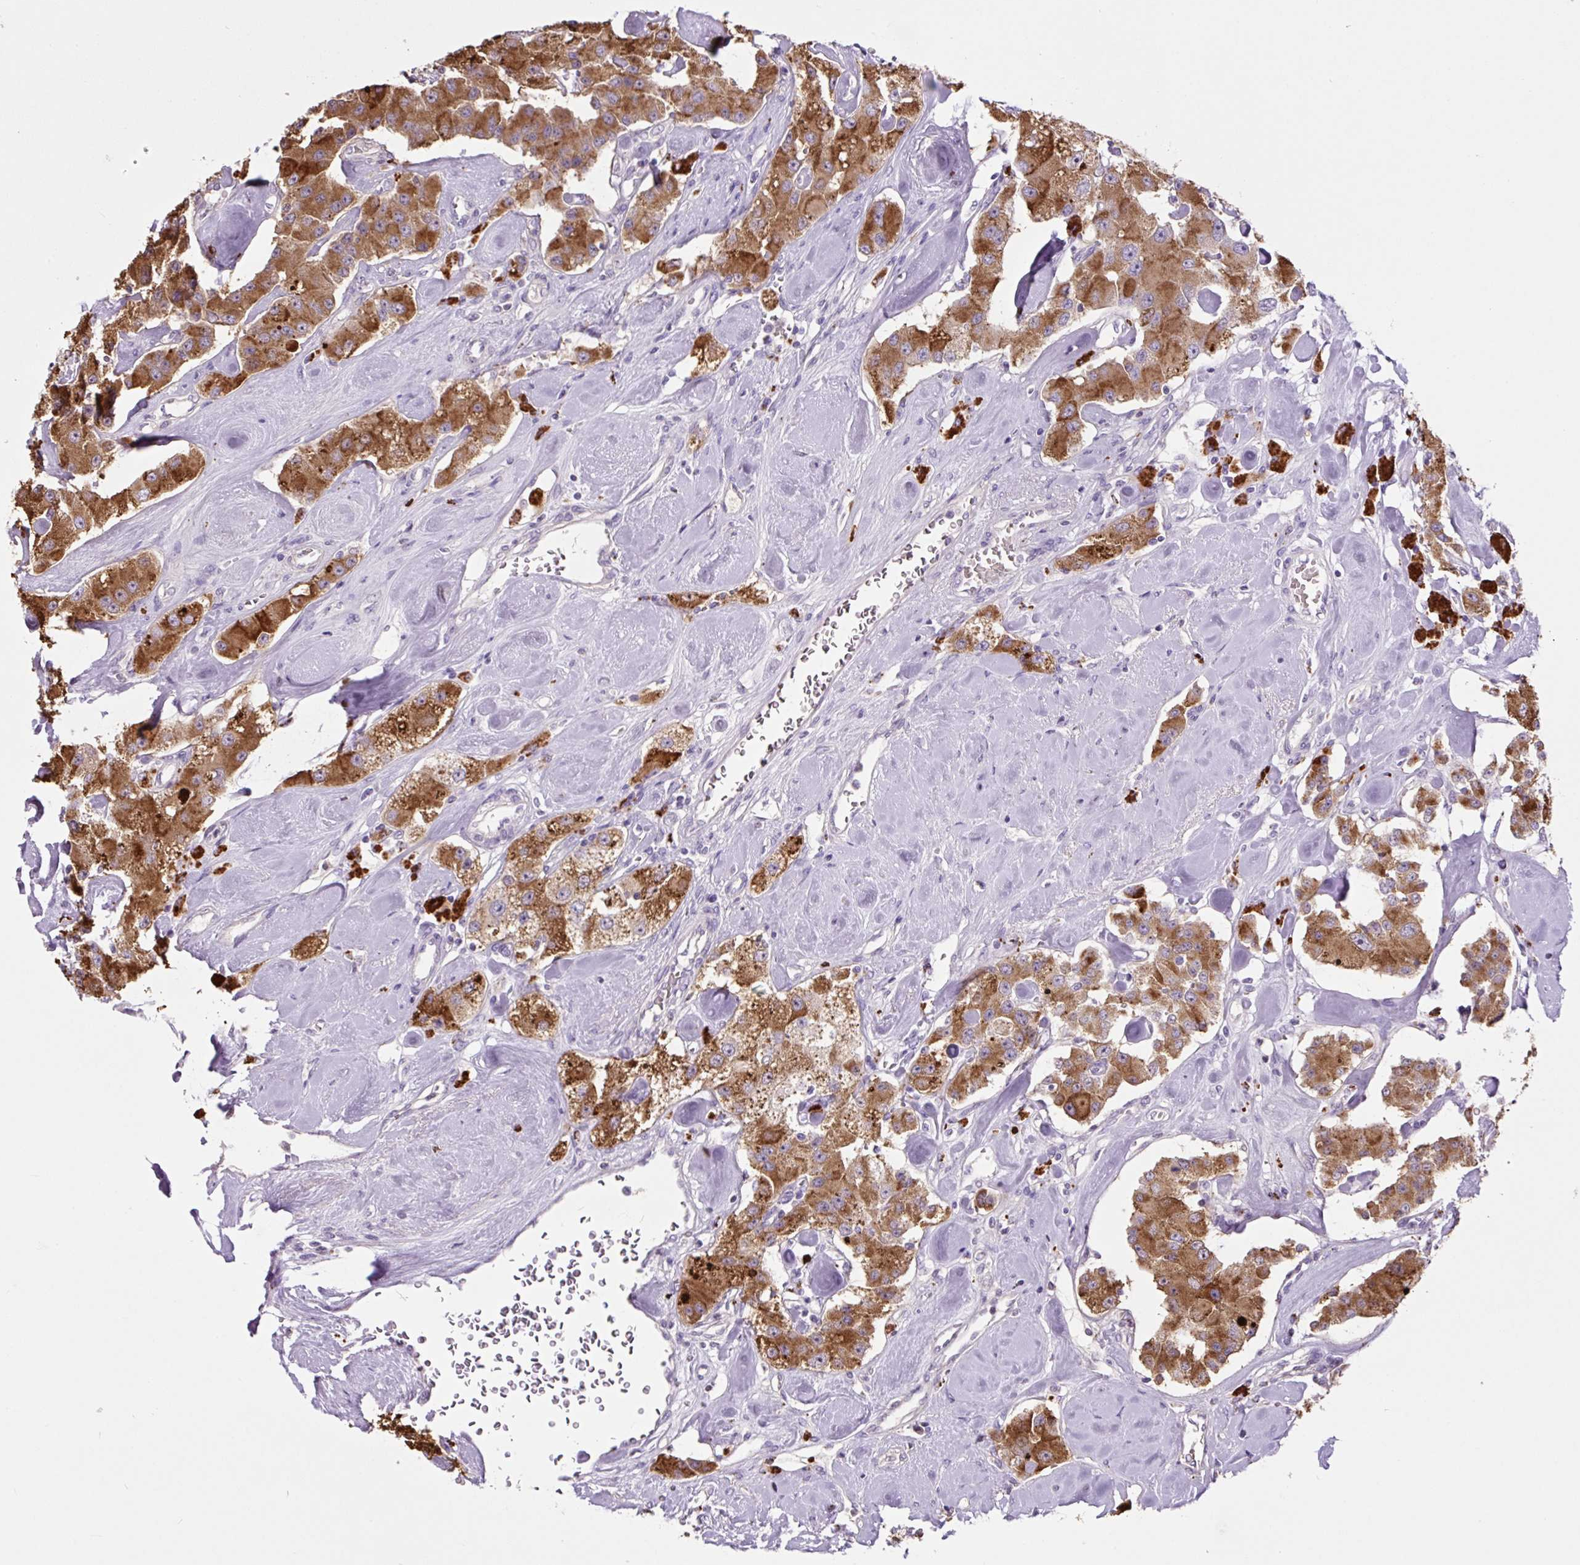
{"staining": {"intensity": "strong", "quantity": ">75%", "location": "cytoplasmic/membranous"}, "tissue": "carcinoid", "cell_type": "Tumor cells", "image_type": "cancer", "snomed": [{"axis": "morphology", "description": "Carcinoid, malignant, NOS"}, {"axis": "topography", "description": "Pancreas"}], "caption": "High-power microscopy captured an immunohistochemistry (IHC) photomicrograph of carcinoid (malignant), revealing strong cytoplasmic/membranous staining in approximately >75% of tumor cells.", "gene": "LCN10", "patient": {"sex": "male", "age": 41}}